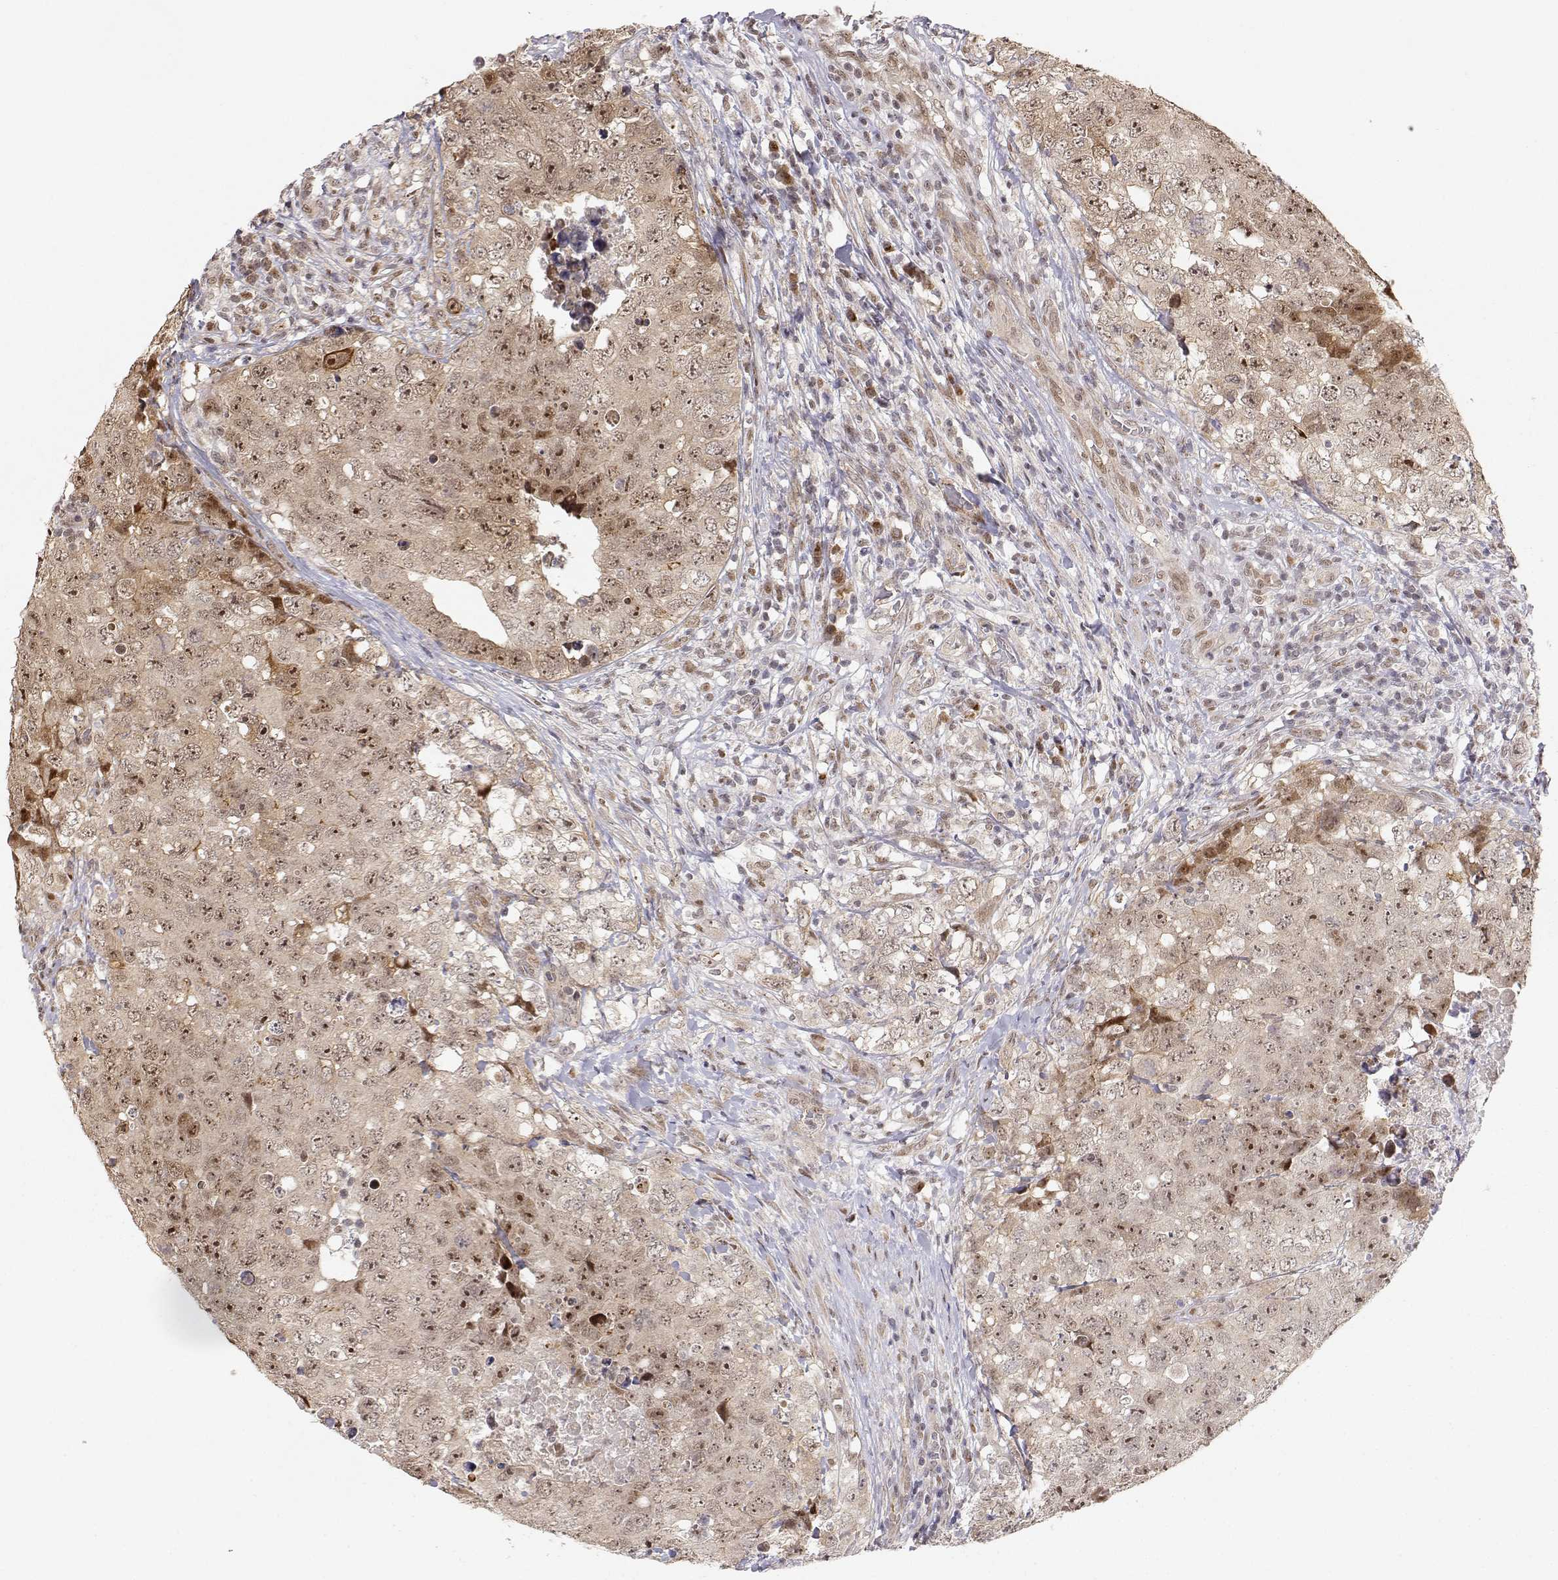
{"staining": {"intensity": "moderate", "quantity": "<25%", "location": "nuclear"}, "tissue": "testis cancer", "cell_type": "Tumor cells", "image_type": "cancer", "snomed": [{"axis": "morphology", "description": "Seminoma, NOS"}, {"axis": "topography", "description": "Testis"}], "caption": "Protein analysis of testis cancer (seminoma) tissue reveals moderate nuclear staining in about <25% of tumor cells.", "gene": "BRCA1", "patient": {"sex": "male", "age": 34}}